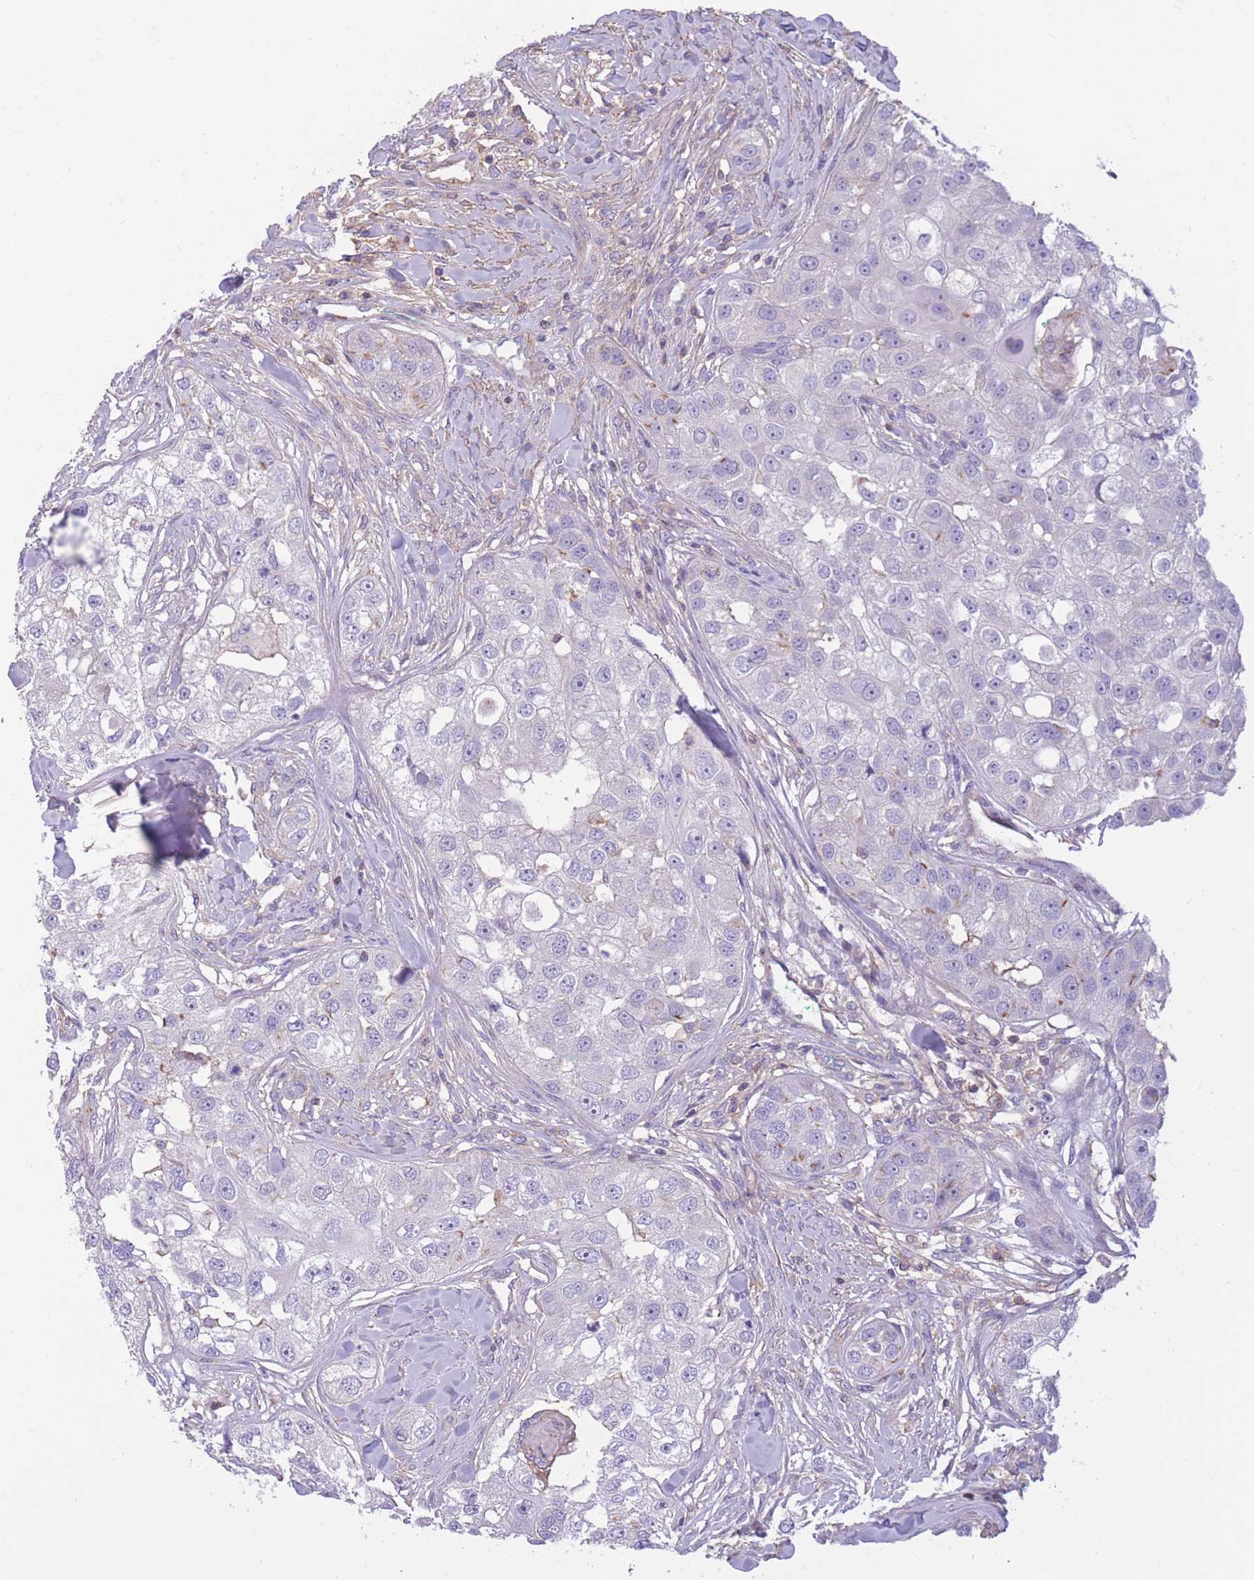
{"staining": {"intensity": "negative", "quantity": "none", "location": "none"}, "tissue": "head and neck cancer", "cell_type": "Tumor cells", "image_type": "cancer", "snomed": [{"axis": "morphology", "description": "Normal tissue, NOS"}, {"axis": "morphology", "description": "Squamous cell carcinoma, NOS"}, {"axis": "topography", "description": "Skeletal muscle"}, {"axis": "topography", "description": "Head-Neck"}], "caption": "High power microscopy micrograph of an immunohistochemistry histopathology image of head and neck cancer, revealing no significant staining in tumor cells.", "gene": "PDHA1", "patient": {"sex": "male", "age": 51}}